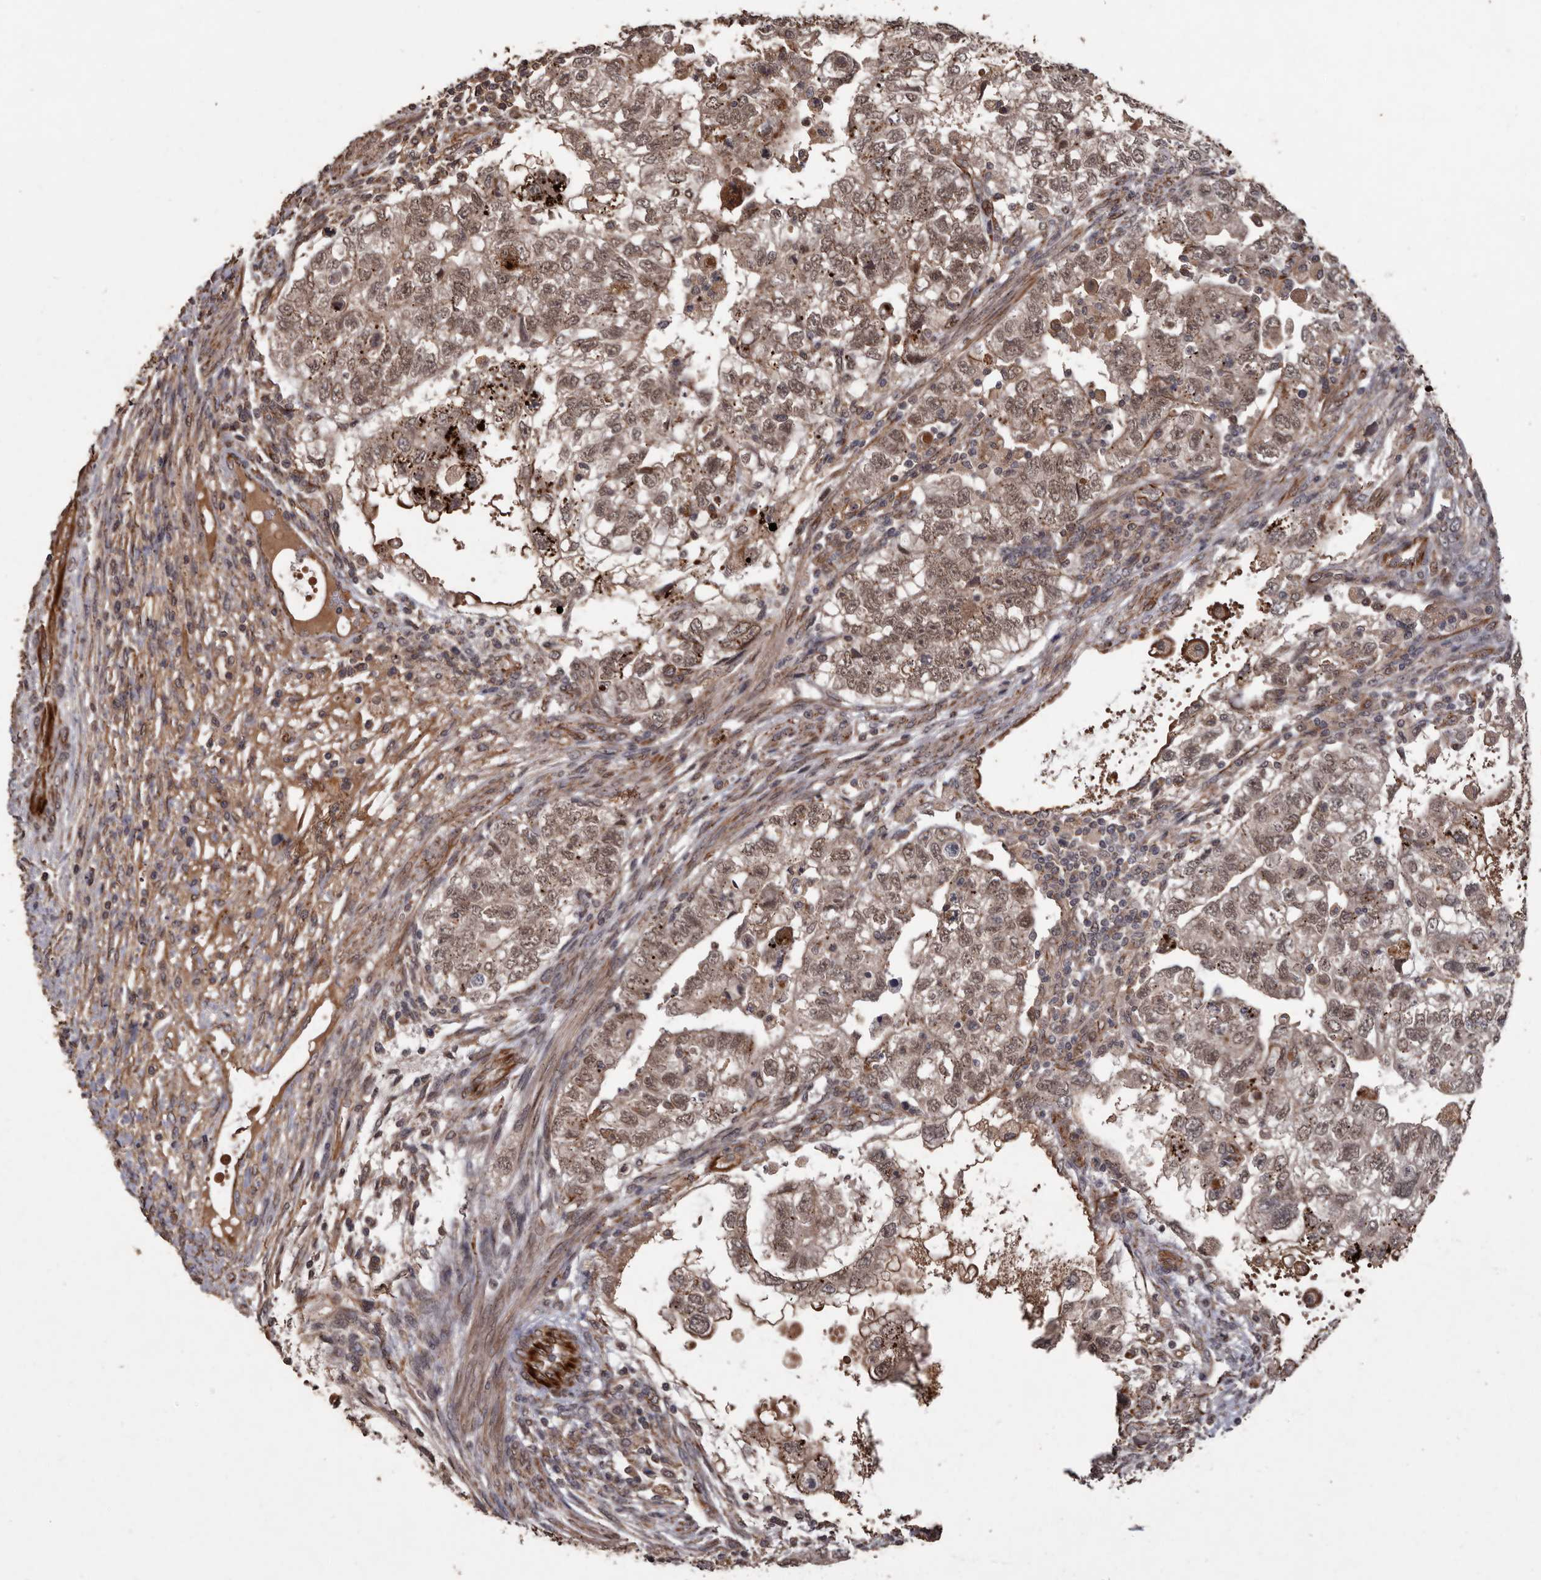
{"staining": {"intensity": "moderate", "quantity": ">75%", "location": "cytoplasmic/membranous,nuclear"}, "tissue": "testis cancer", "cell_type": "Tumor cells", "image_type": "cancer", "snomed": [{"axis": "morphology", "description": "Carcinoma, Embryonal, NOS"}, {"axis": "topography", "description": "Testis"}], "caption": "Moderate cytoplasmic/membranous and nuclear staining is identified in about >75% of tumor cells in testis cancer.", "gene": "BRAT1", "patient": {"sex": "male", "age": 37}}